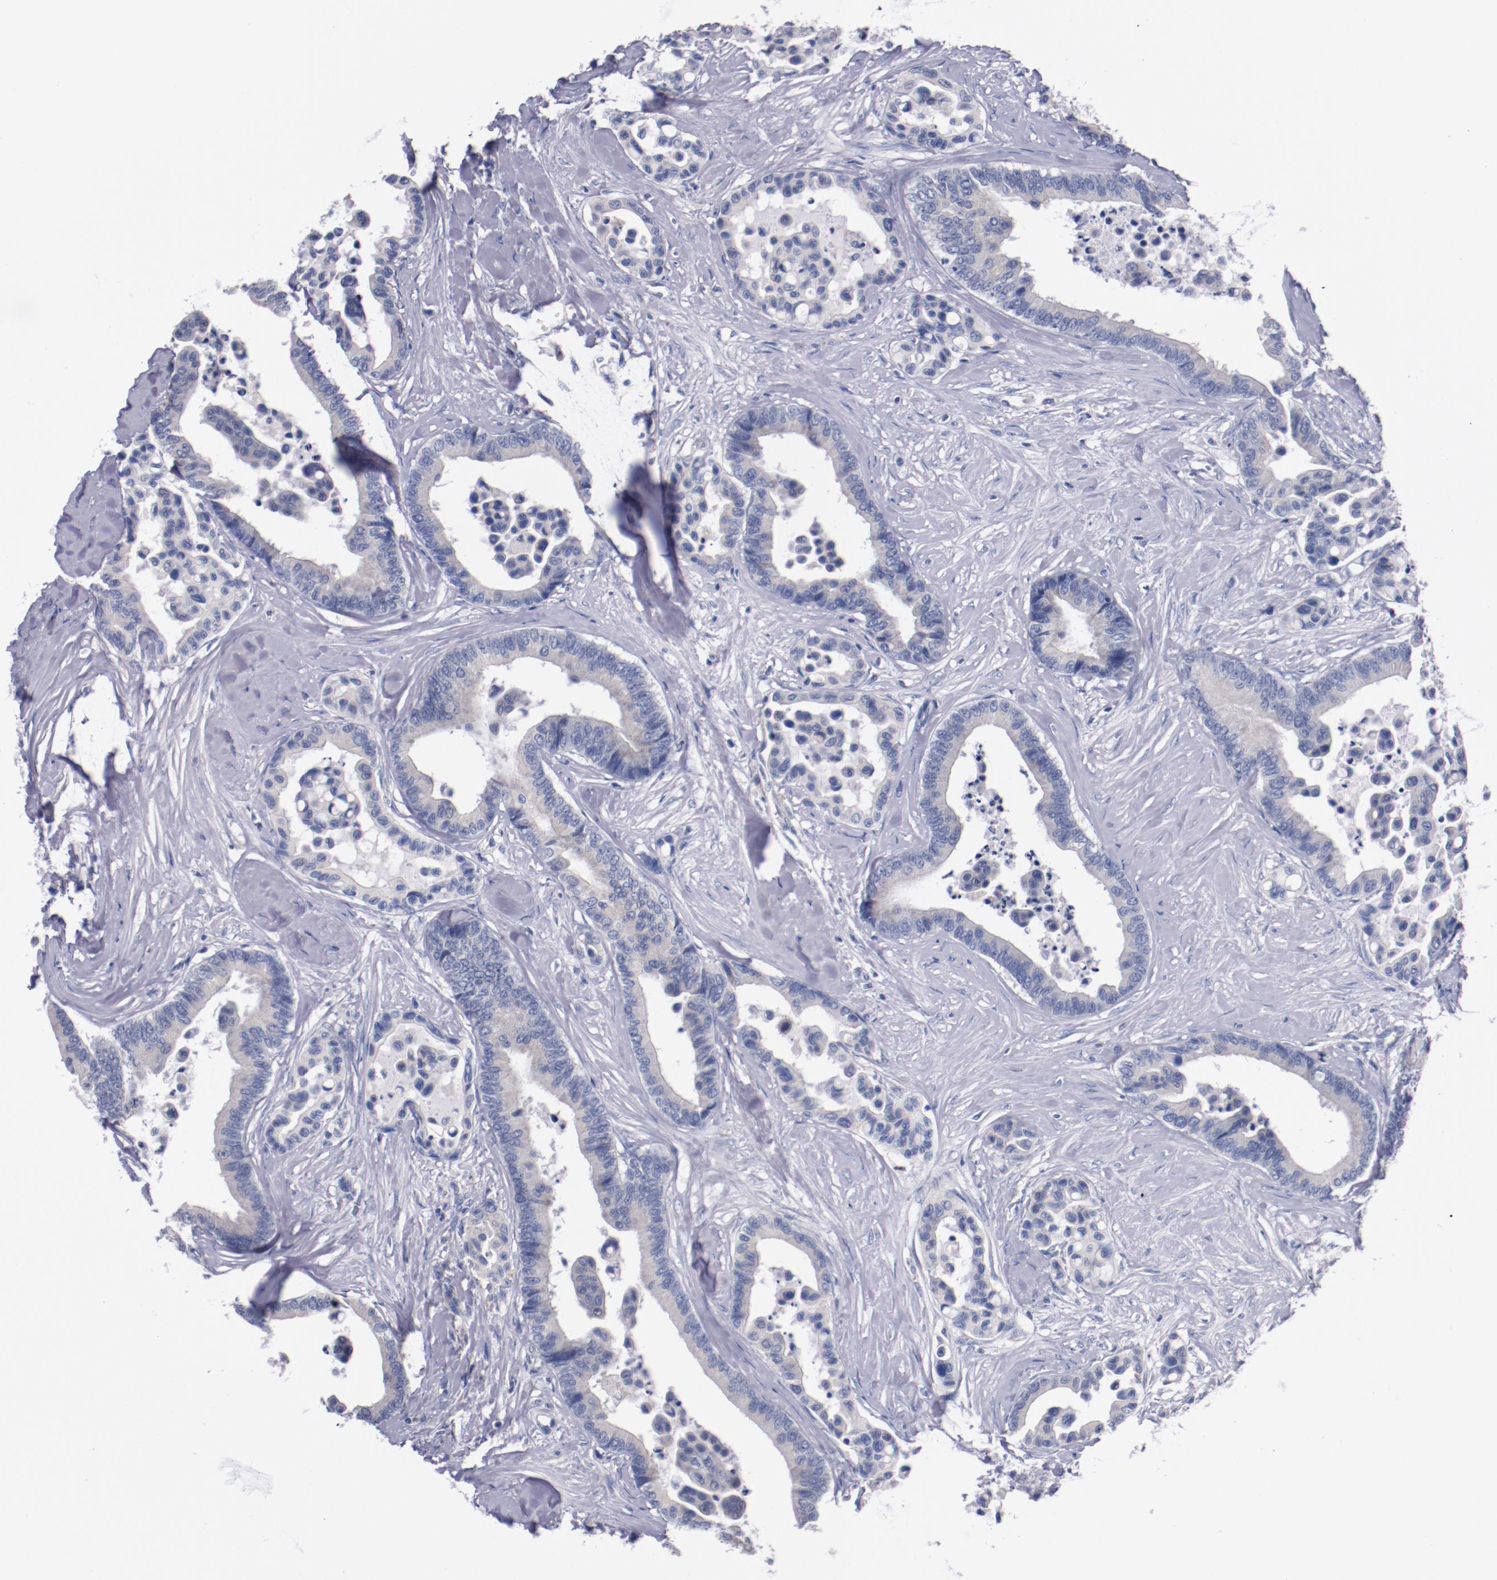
{"staining": {"intensity": "negative", "quantity": "none", "location": "none"}, "tissue": "colorectal cancer", "cell_type": "Tumor cells", "image_type": "cancer", "snomed": [{"axis": "morphology", "description": "Adenocarcinoma, NOS"}, {"axis": "topography", "description": "Colon"}], "caption": "Tumor cells are negative for brown protein staining in colorectal cancer.", "gene": "CNTNAP2", "patient": {"sex": "male", "age": 82}}